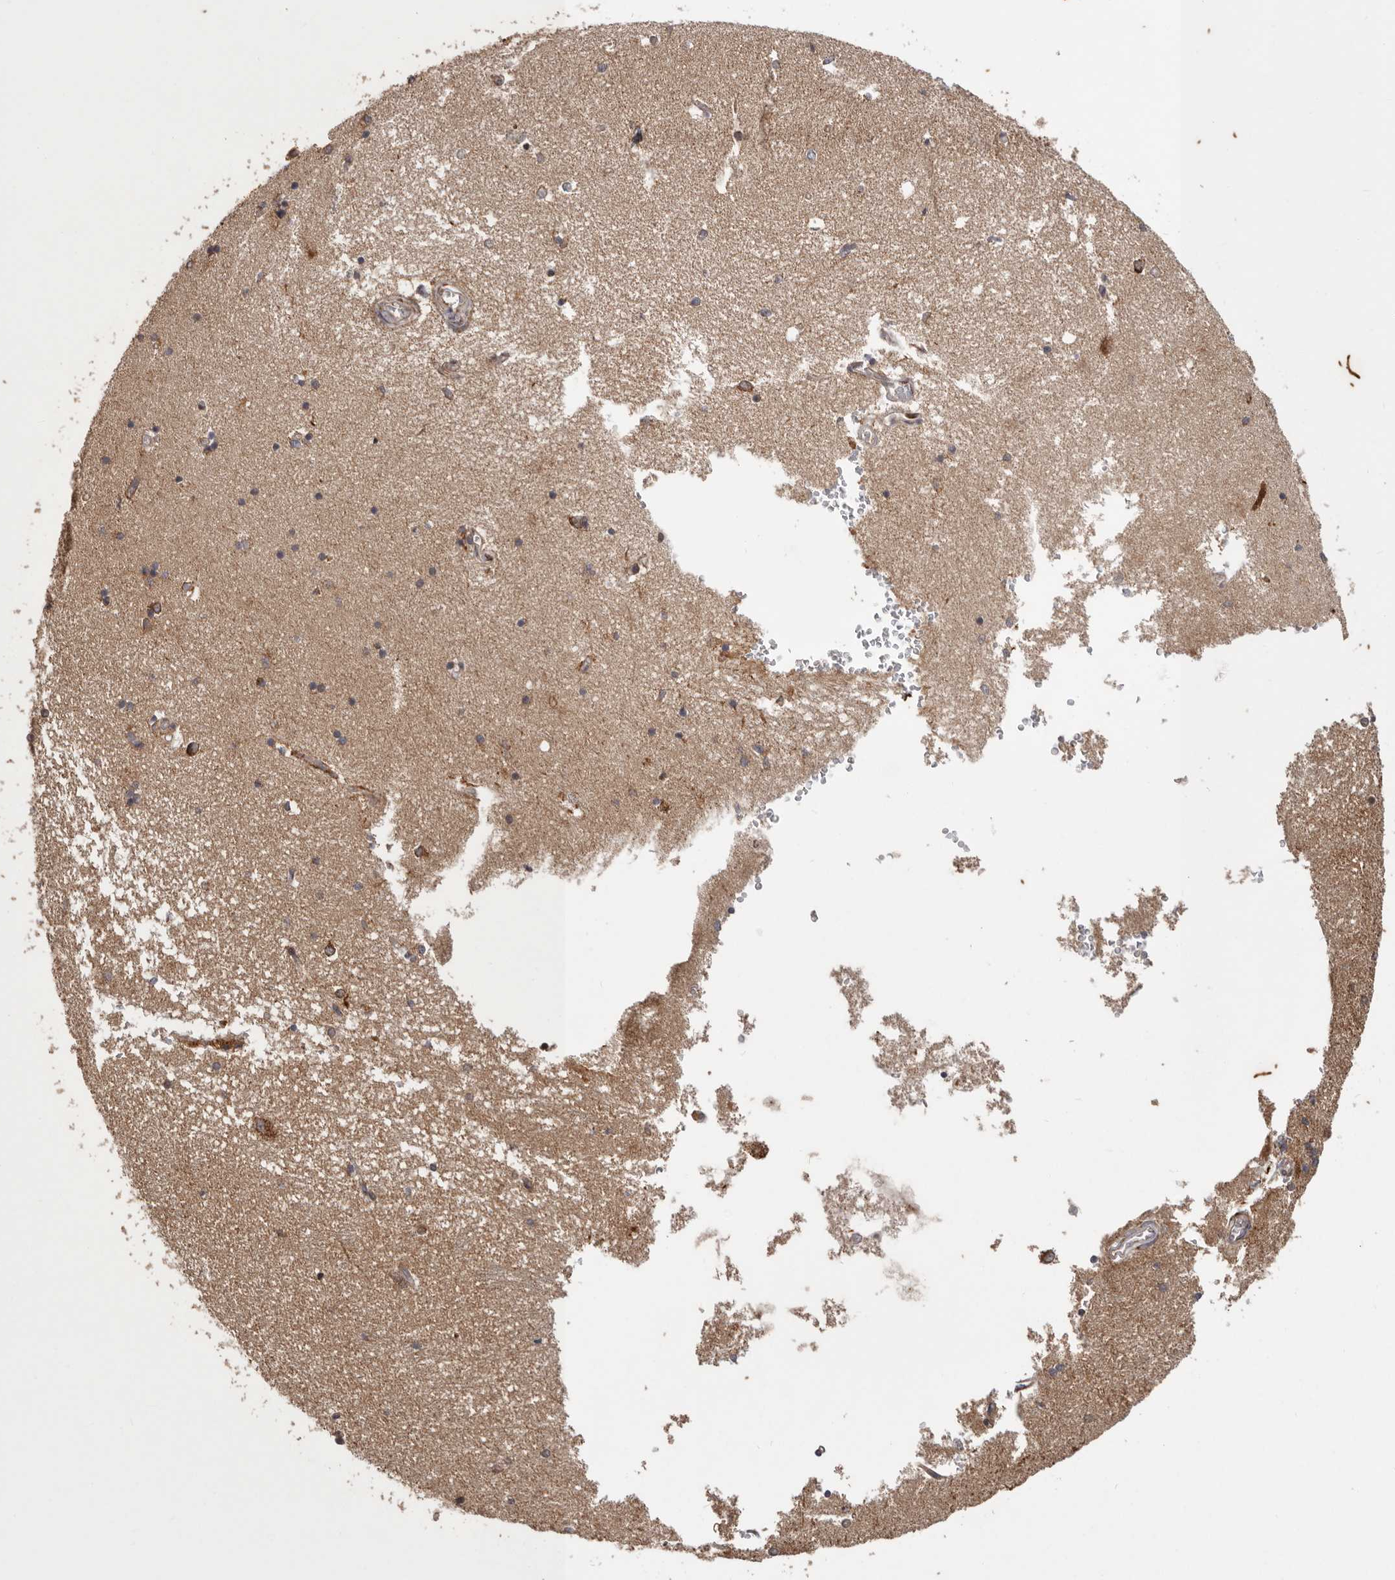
{"staining": {"intensity": "moderate", "quantity": "25%-75%", "location": "cytoplasmic/membranous"}, "tissue": "hippocampus", "cell_type": "Glial cells", "image_type": "normal", "snomed": [{"axis": "morphology", "description": "Normal tissue, NOS"}, {"axis": "topography", "description": "Hippocampus"}], "caption": "A photomicrograph showing moderate cytoplasmic/membranous staining in about 25%-75% of glial cells in benign hippocampus, as visualized by brown immunohistochemical staining.", "gene": "MRPS10", "patient": {"sex": "male", "age": 45}}